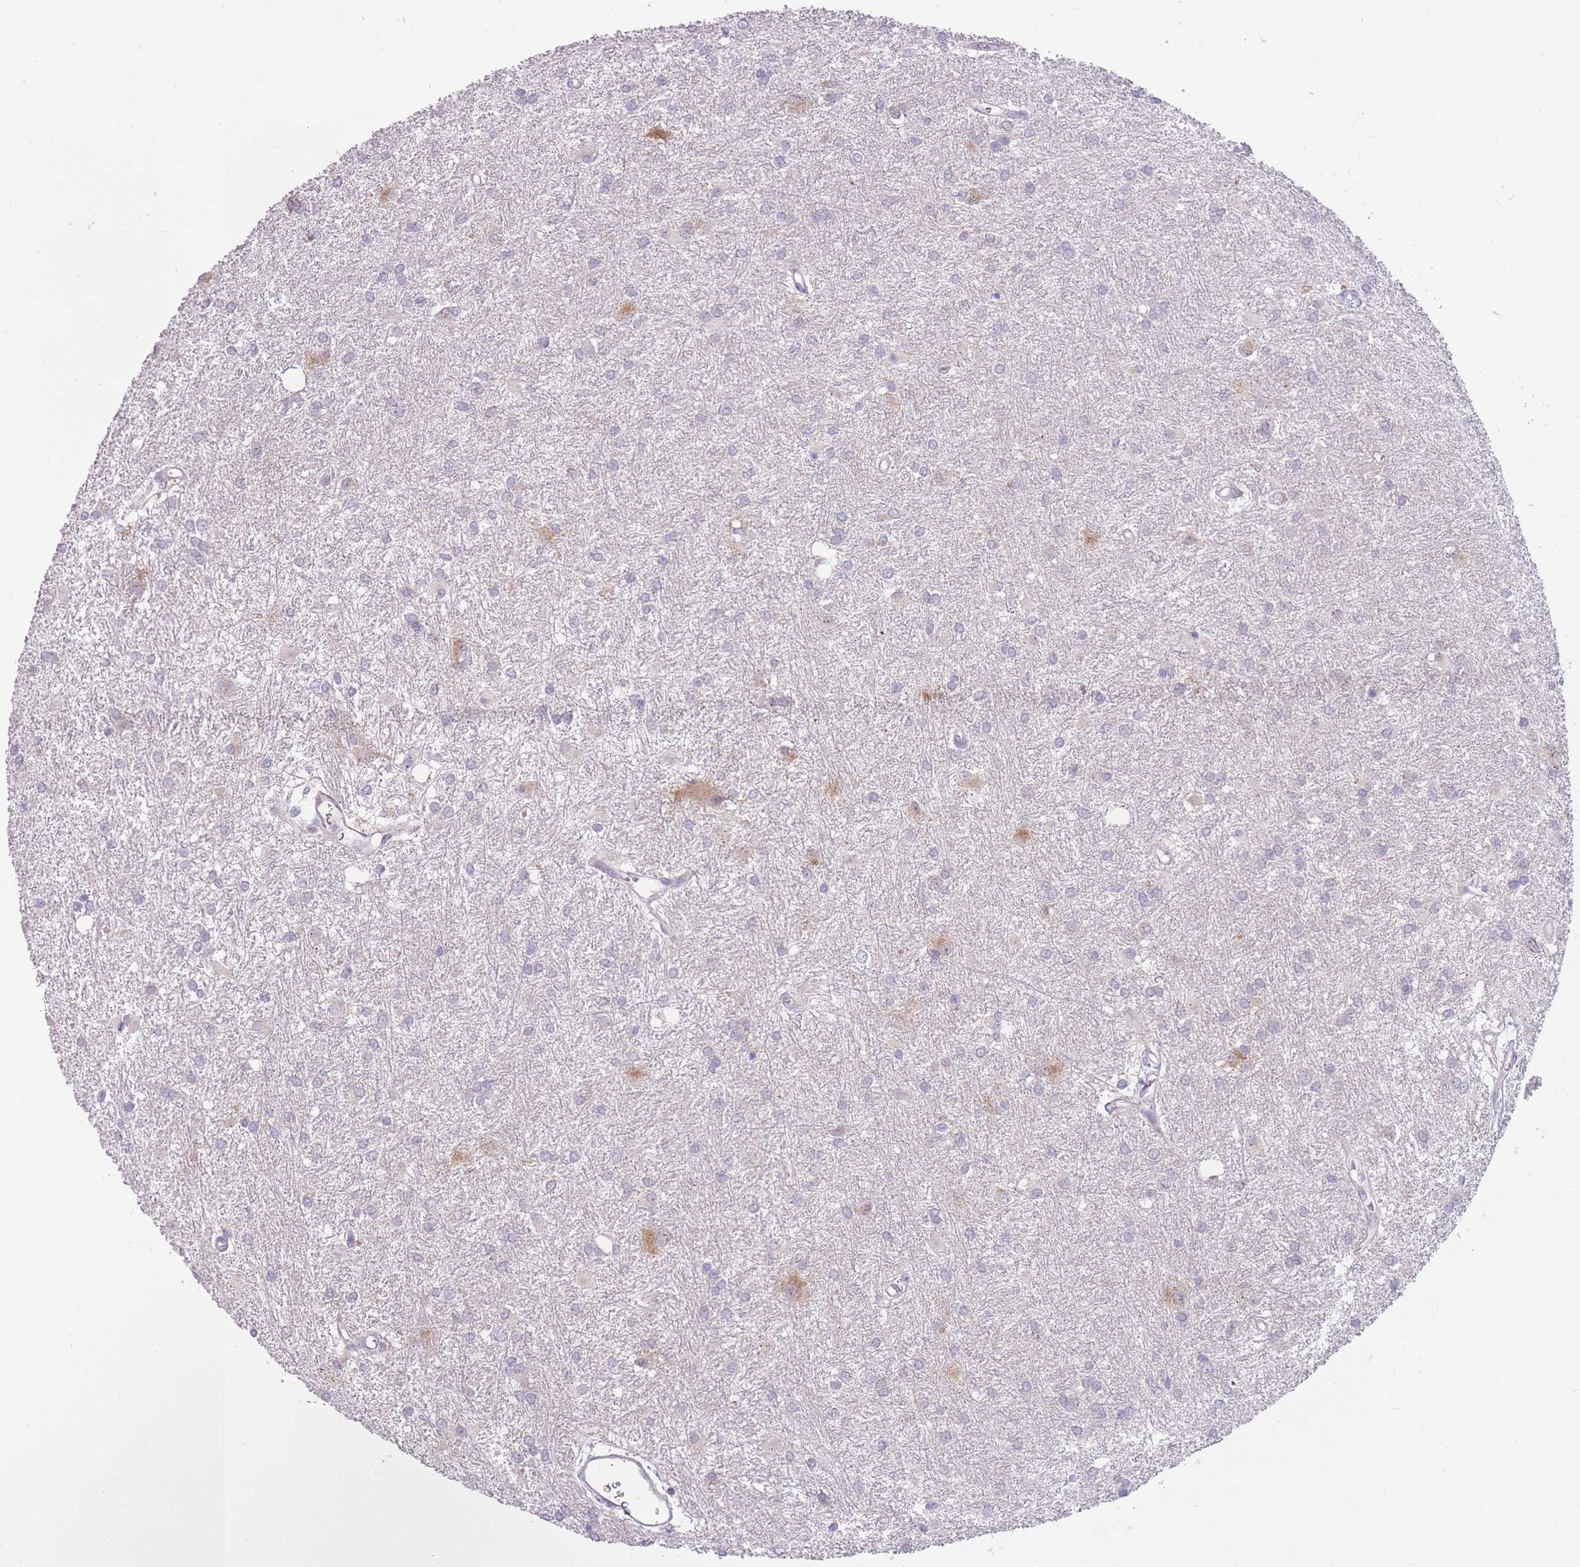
{"staining": {"intensity": "negative", "quantity": "none", "location": "none"}, "tissue": "glioma", "cell_type": "Tumor cells", "image_type": "cancer", "snomed": [{"axis": "morphology", "description": "Glioma, malignant, High grade"}, {"axis": "topography", "description": "Brain"}], "caption": "Protein analysis of malignant high-grade glioma shows no significant expression in tumor cells.", "gene": "MCIDAS", "patient": {"sex": "female", "age": 50}}